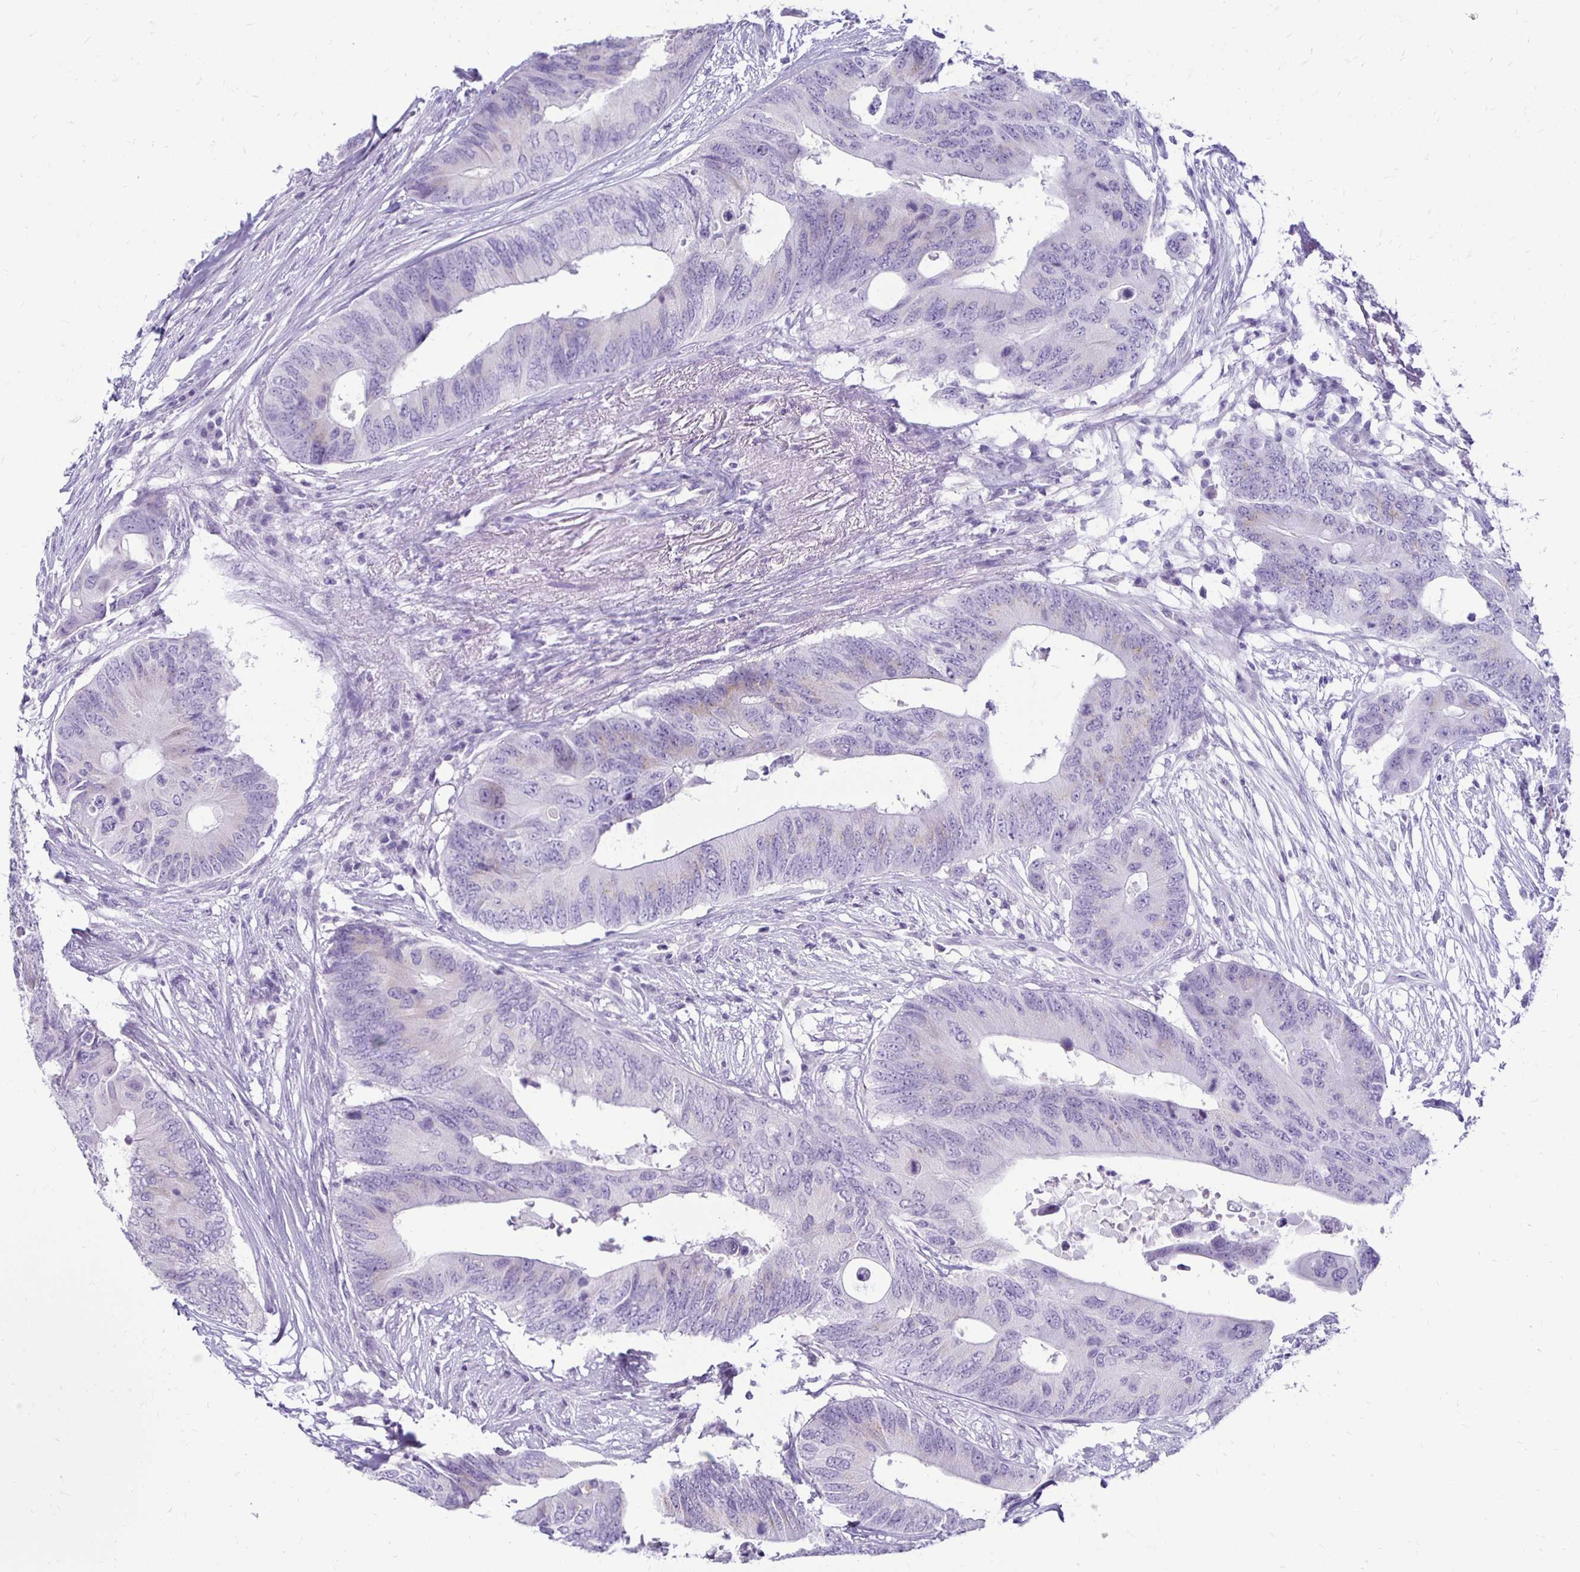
{"staining": {"intensity": "negative", "quantity": "none", "location": "none"}, "tissue": "colorectal cancer", "cell_type": "Tumor cells", "image_type": "cancer", "snomed": [{"axis": "morphology", "description": "Adenocarcinoma, NOS"}, {"axis": "topography", "description": "Colon"}], "caption": "High magnification brightfield microscopy of colorectal cancer stained with DAB (3,3'-diaminobenzidine) (brown) and counterstained with hematoxylin (blue): tumor cells show no significant positivity. The staining is performed using DAB (3,3'-diaminobenzidine) brown chromogen with nuclei counter-stained in using hematoxylin.", "gene": "RYR1", "patient": {"sex": "male", "age": 71}}